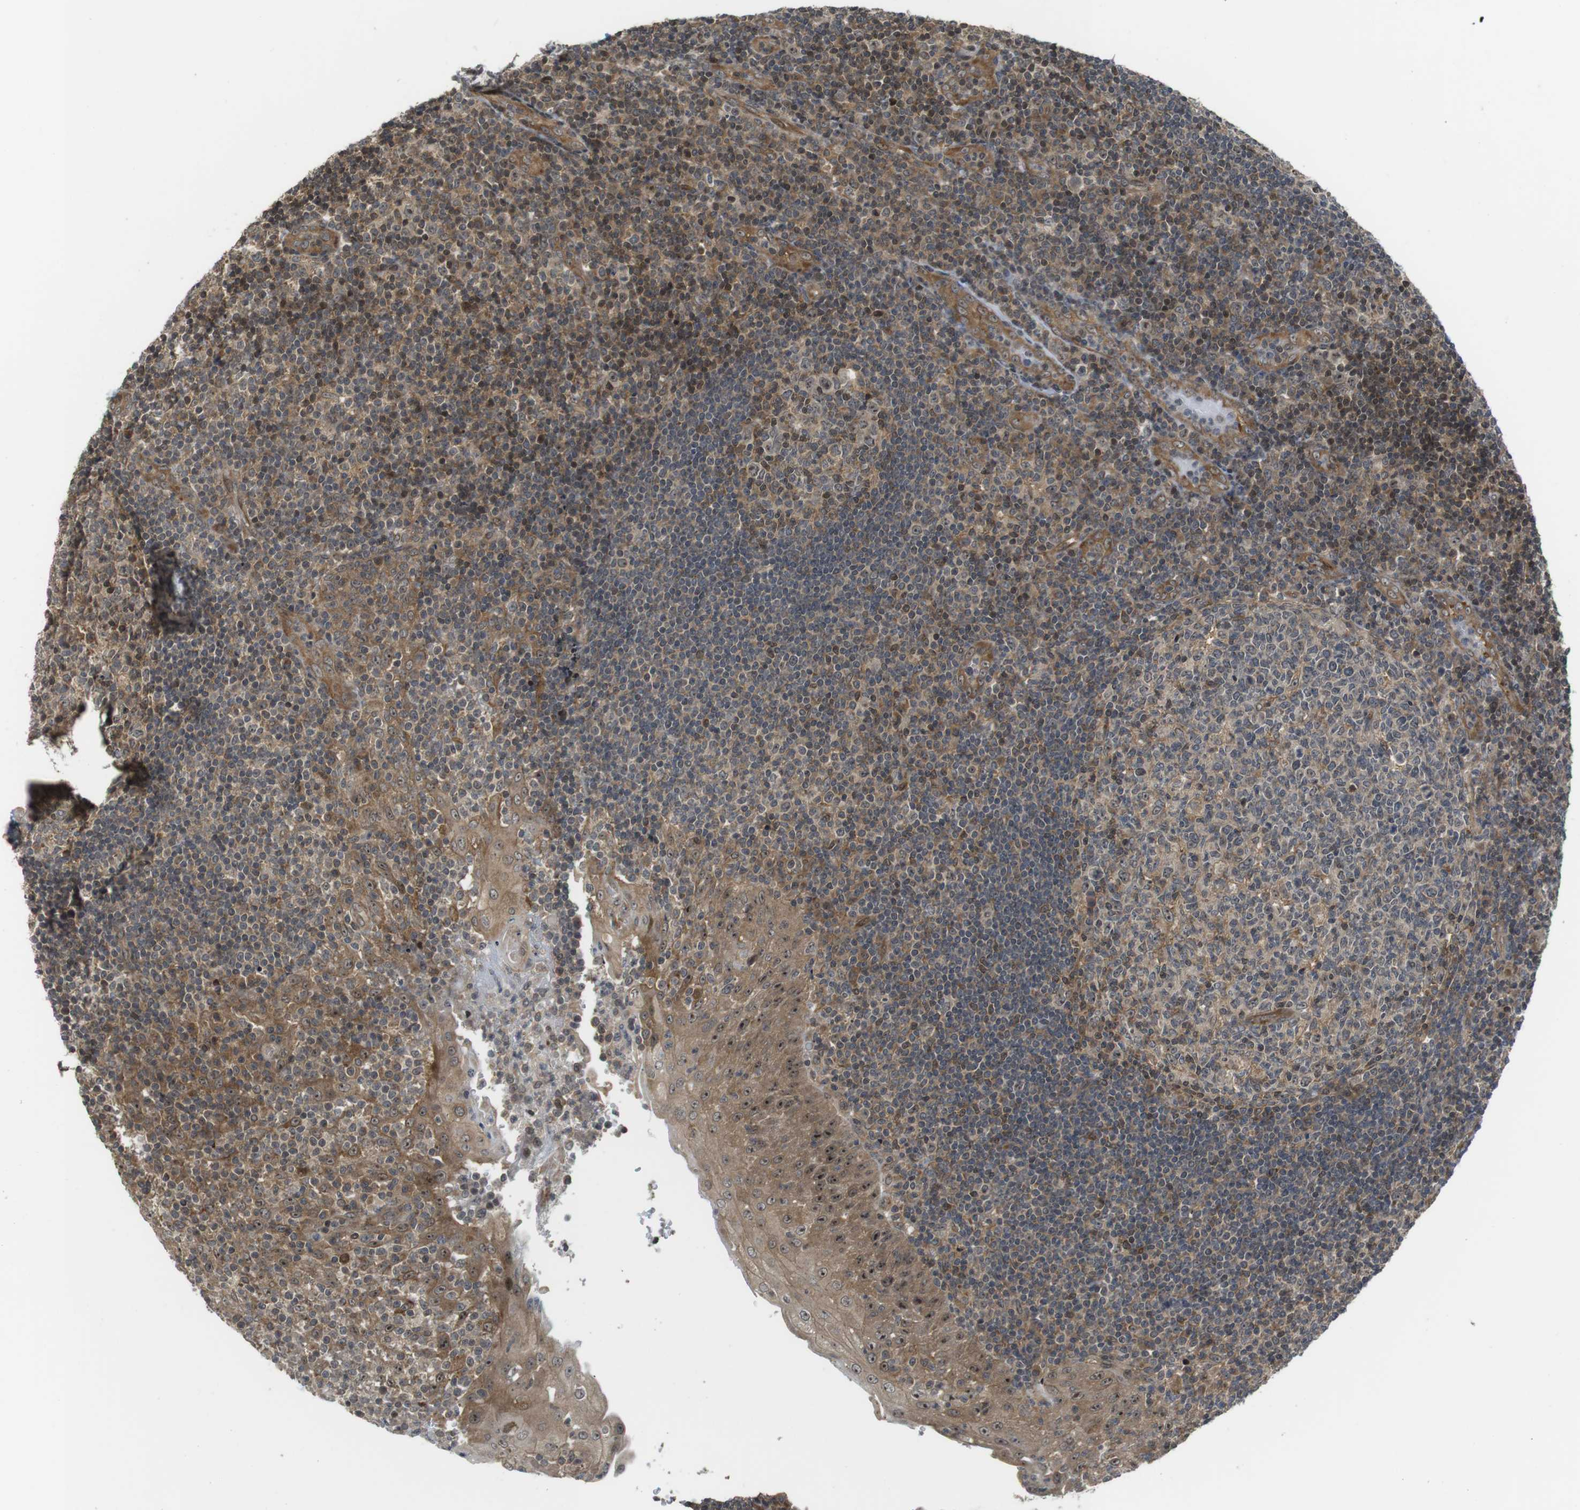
{"staining": {"intensity": "moderate", "quantity": "25%-75%", "location": "cytoplasmic/membranous"}, "tissue": "tonsil", "cell_type": "Germinal center cells", "image_type": "normal", "snomed": [{"axis": "morphology", "description": "Normal tissue, NOS"}, {"axis": "topography", "description": "Tonsil"}], "caption": "An immunohistochemistry photomicrograph of normal tissue is shown. Protein staining in brown labels moderate cytoplasmic/membranous positivity in tonsil within germinal center cells. The protein is shown in brown color, while the nuclei are stained blue.", "gene": "CC2D1A", "patient": {"sex": "female", "age": 40}}